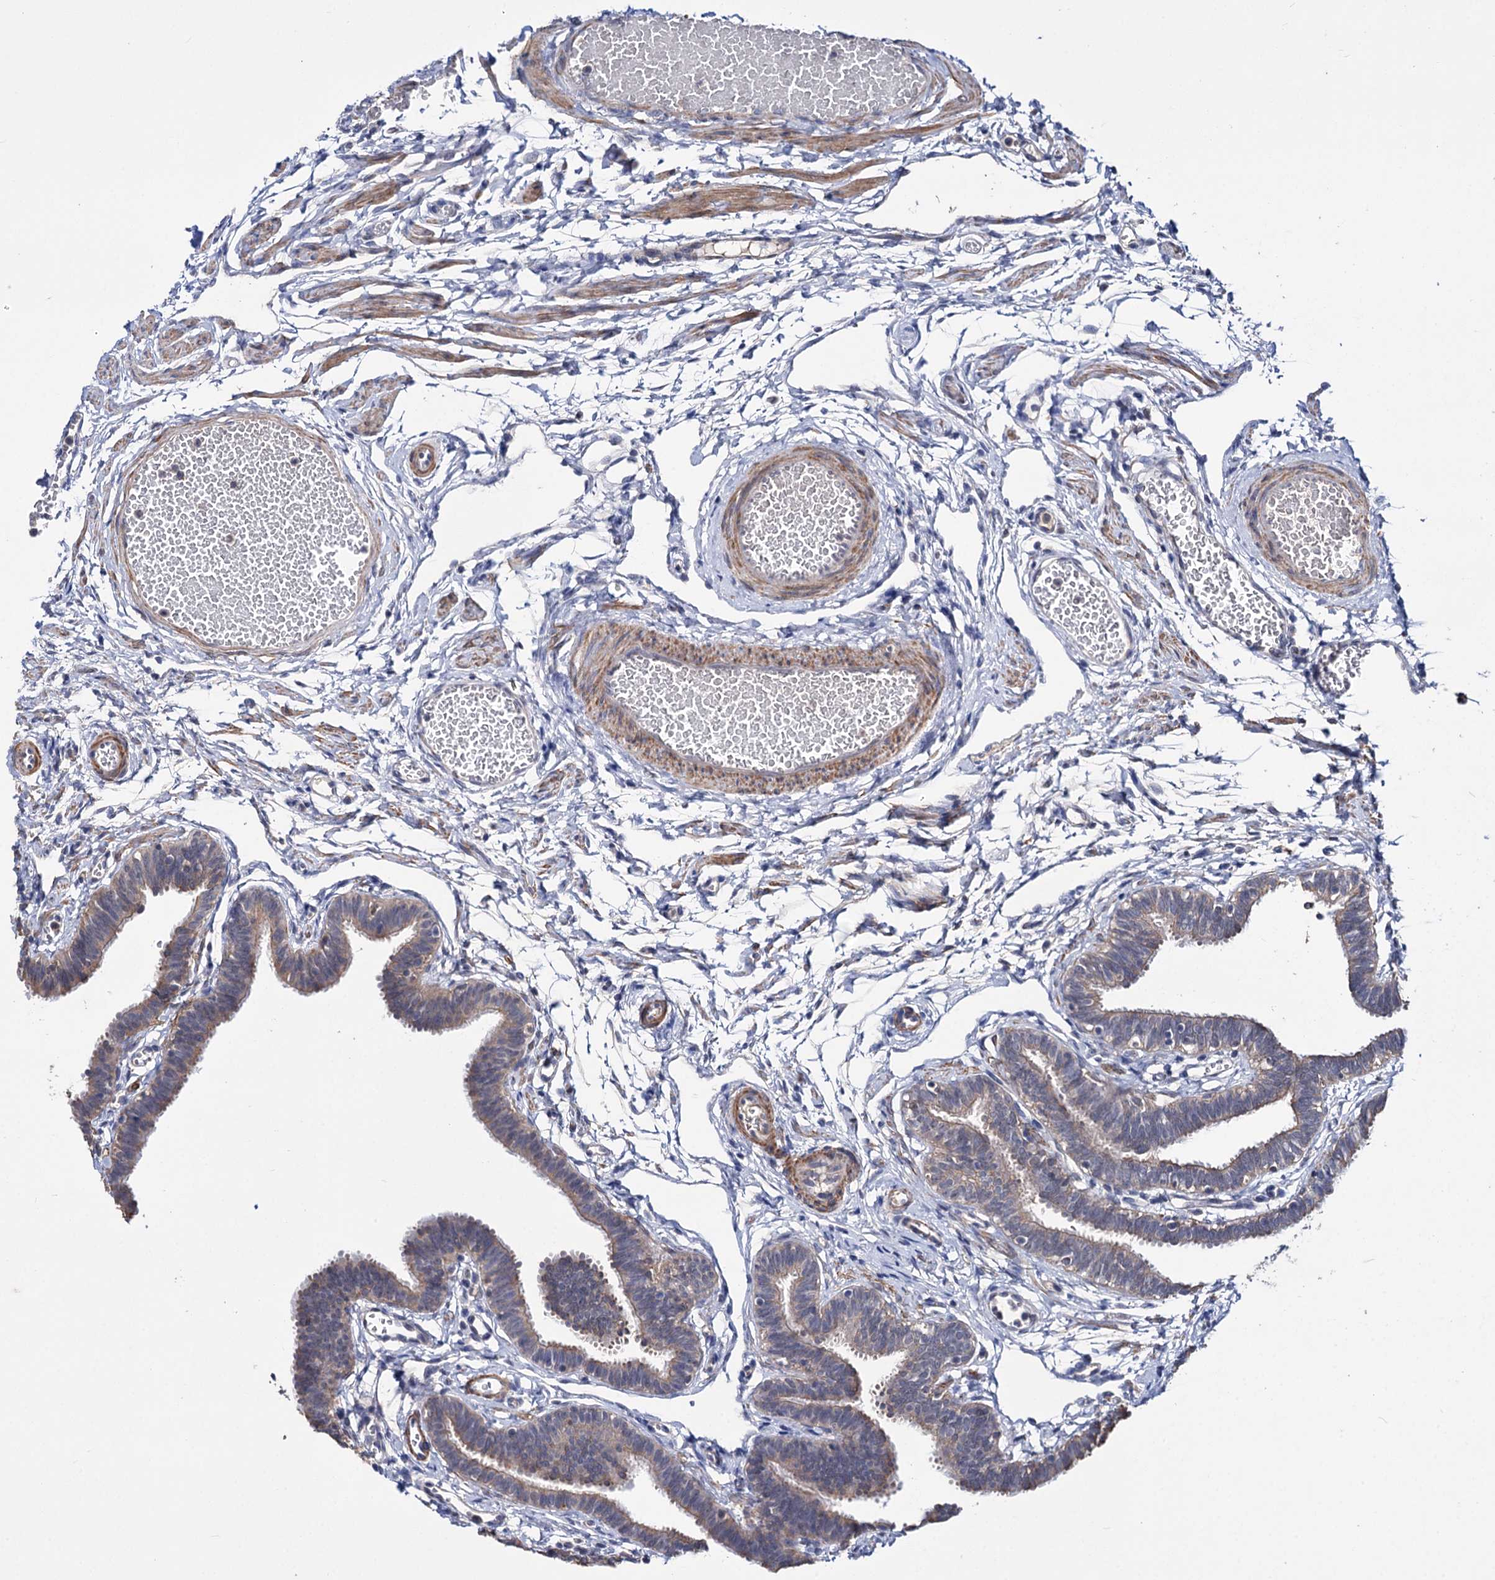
{"staining": {"intensity": "moderate", "quantity": "25%-75%", "location": "cytoplasmic/membranous"}, "tissue": "fallopian tube", "cell_type": "Glandular cells", "image_type": "normal", "snomed": [{"axis": "morphology", "description": "Normal tissue, NOS"}, {"axis": "topography", "description": "Fallopian tube"}, {"axis": "topography", "description": "Ovary"}], "caption": "Brown immunohistochemical staining in benign human fallopian tube exhibits moderate cytoplasmic/membranous staining in about 25%-75% of glandular cells. Using DAB (brown) and hematoxylin (blue) stains, captured at high magnification using brightfield microscopy.", "gene": "CLPB", "patient": {"sex": "female", "age": 23}}